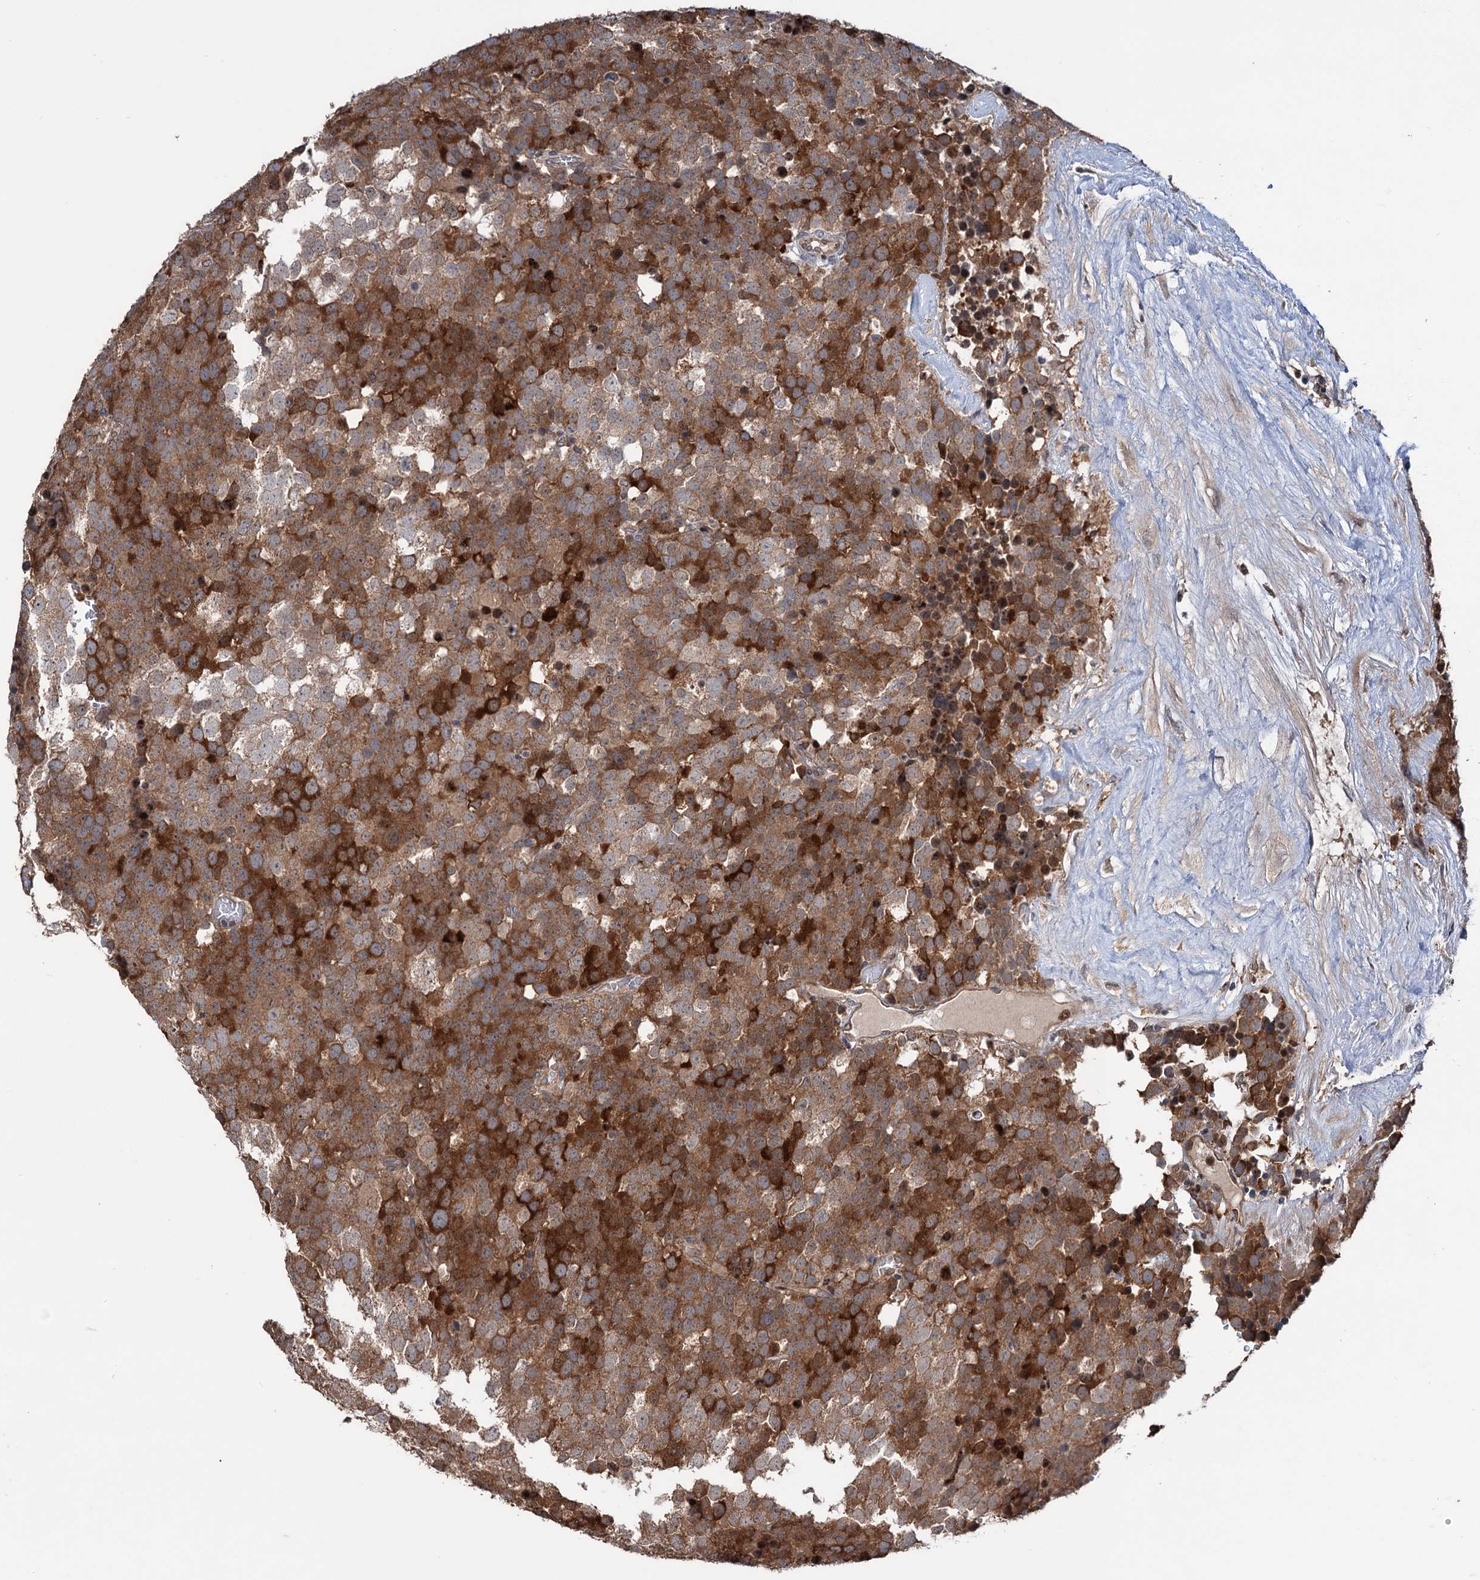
{"staining": {"intensity": "strong", "quantity": "25%-75%", "location": "cytoplasmic/membranous"}, "tissue": "testis cancer", "cell_type": "Tumor cells", "image_type": "cancer", "snomed": [{"axis": "morphology", "description": "Seminoma, NOS"}, {"axis": "topography", "description": "Testis"}], "caption": "Brown immunohistochemical staining in human testis cancer (seminoma) reveals strong cytoplasmic/membranous staining in about 25%-75% of tumor cells. (DAB = brown stain, brightfield microscopy at high magnification).", "gene": "NCAPD2", "patient": {"sex": "male", "age": 71}}